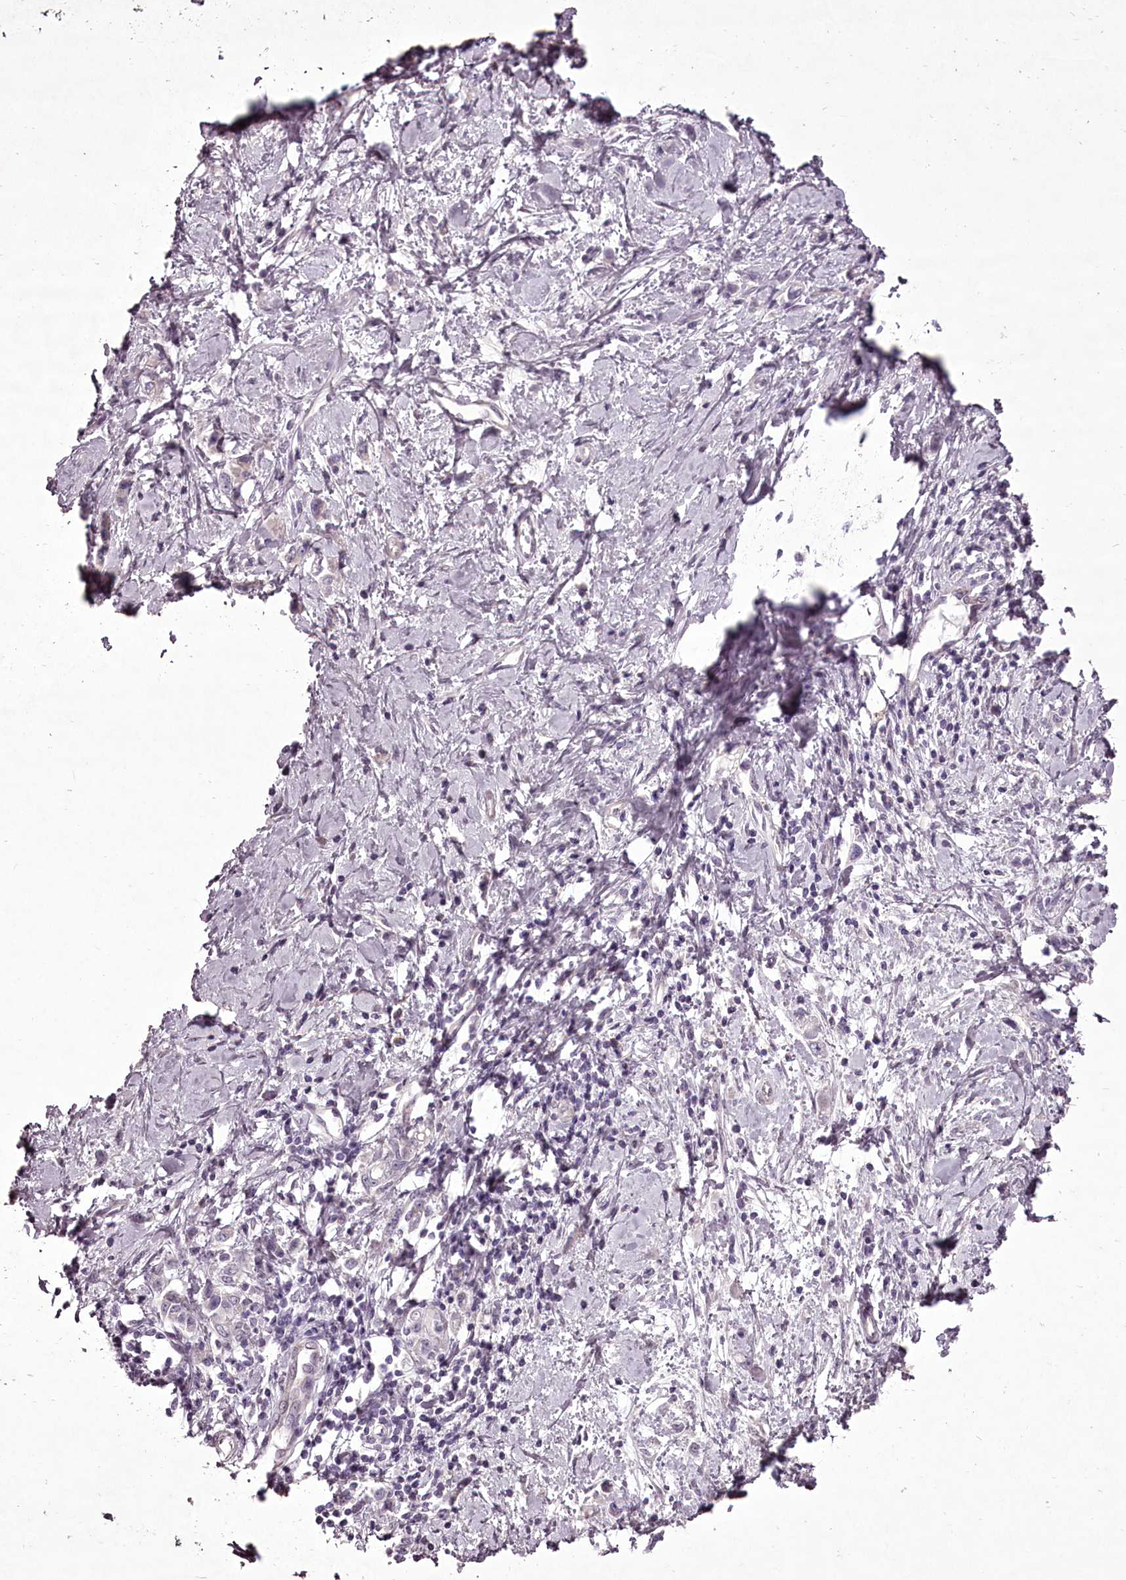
{"staining": {"intensity": "negative", "quantity": "none", "location": "none"}, "tissue": "stomach cancer", "cell_type": "Tumor cells", "image_type": "cancer", "snomed": [{"axis": "morphology", "description": "Adenocarcinoma, NOS"}, {"axis": "topography", "description": "Stomach"}], "caption": "IHC of human stomach cancer (adenocarcinoma) reveals no positivity in tumor cells. Brightfield microscopy of IHC stained with DAB (3,3'-diaminobenzidine) (brown) and hematoxylin (blue), captured at high magnification.", "gene": "C1orf56", "patient": {"sex": "female", "age": 76}}